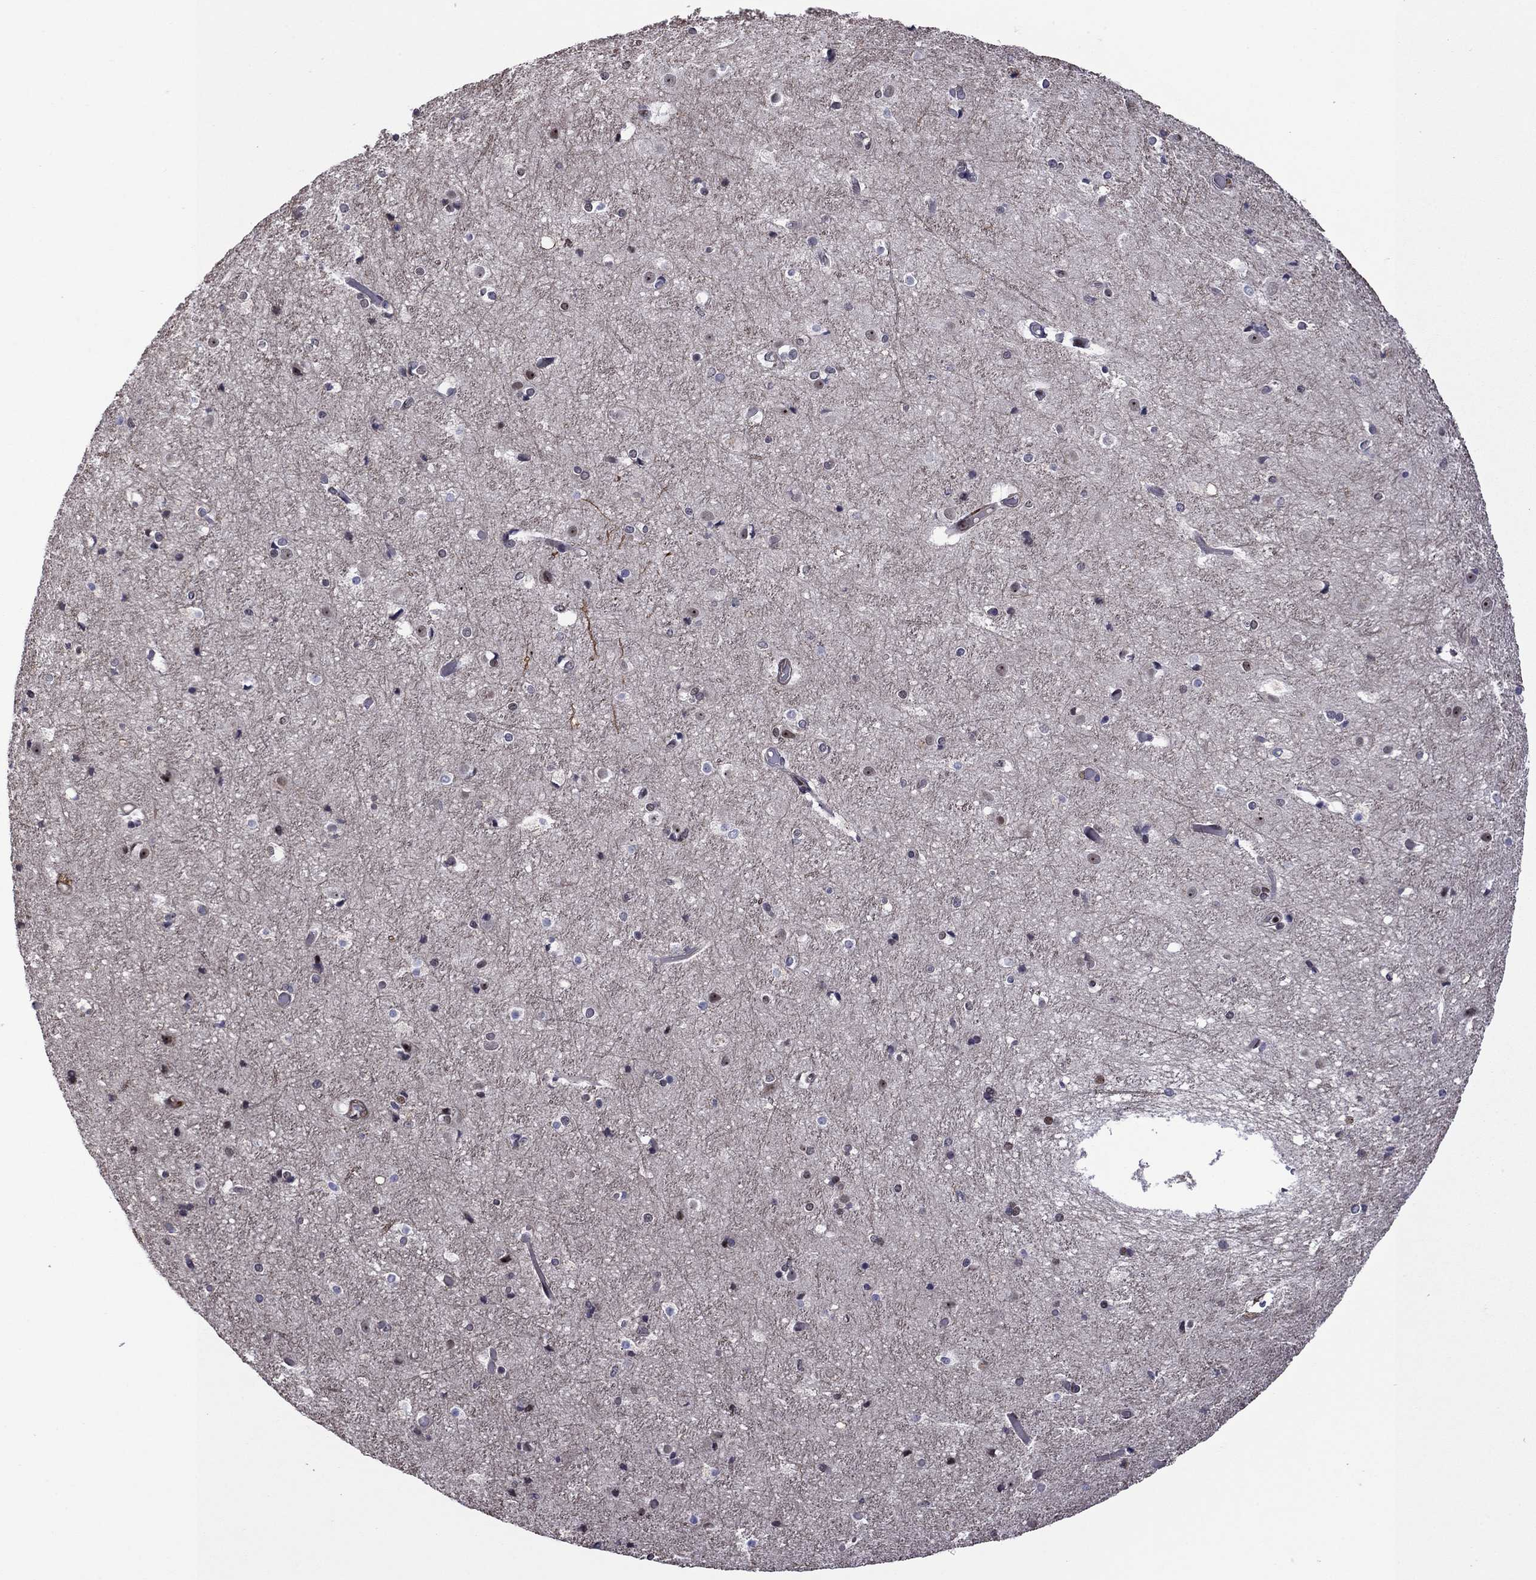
{"staining": {"intensity": "negative", "quantity": "none", "location": "none"}, "tissue": "cerebral cortex", "cell_type": "Endothelial cells", "image_type": "normal", "snomed": [{"axis": "morphology", "description": "Normal tissue, NOS"}, {"axis": "topography", "description": "Cerebral cortex"}], "caption": "Endothelial cells are negative for protein expression in benign human cerebral cortex. (DAB IHC with hematoxylin counter stain).", "gene": "SURF2", "patient": {"sex": "female", "age": 52}}